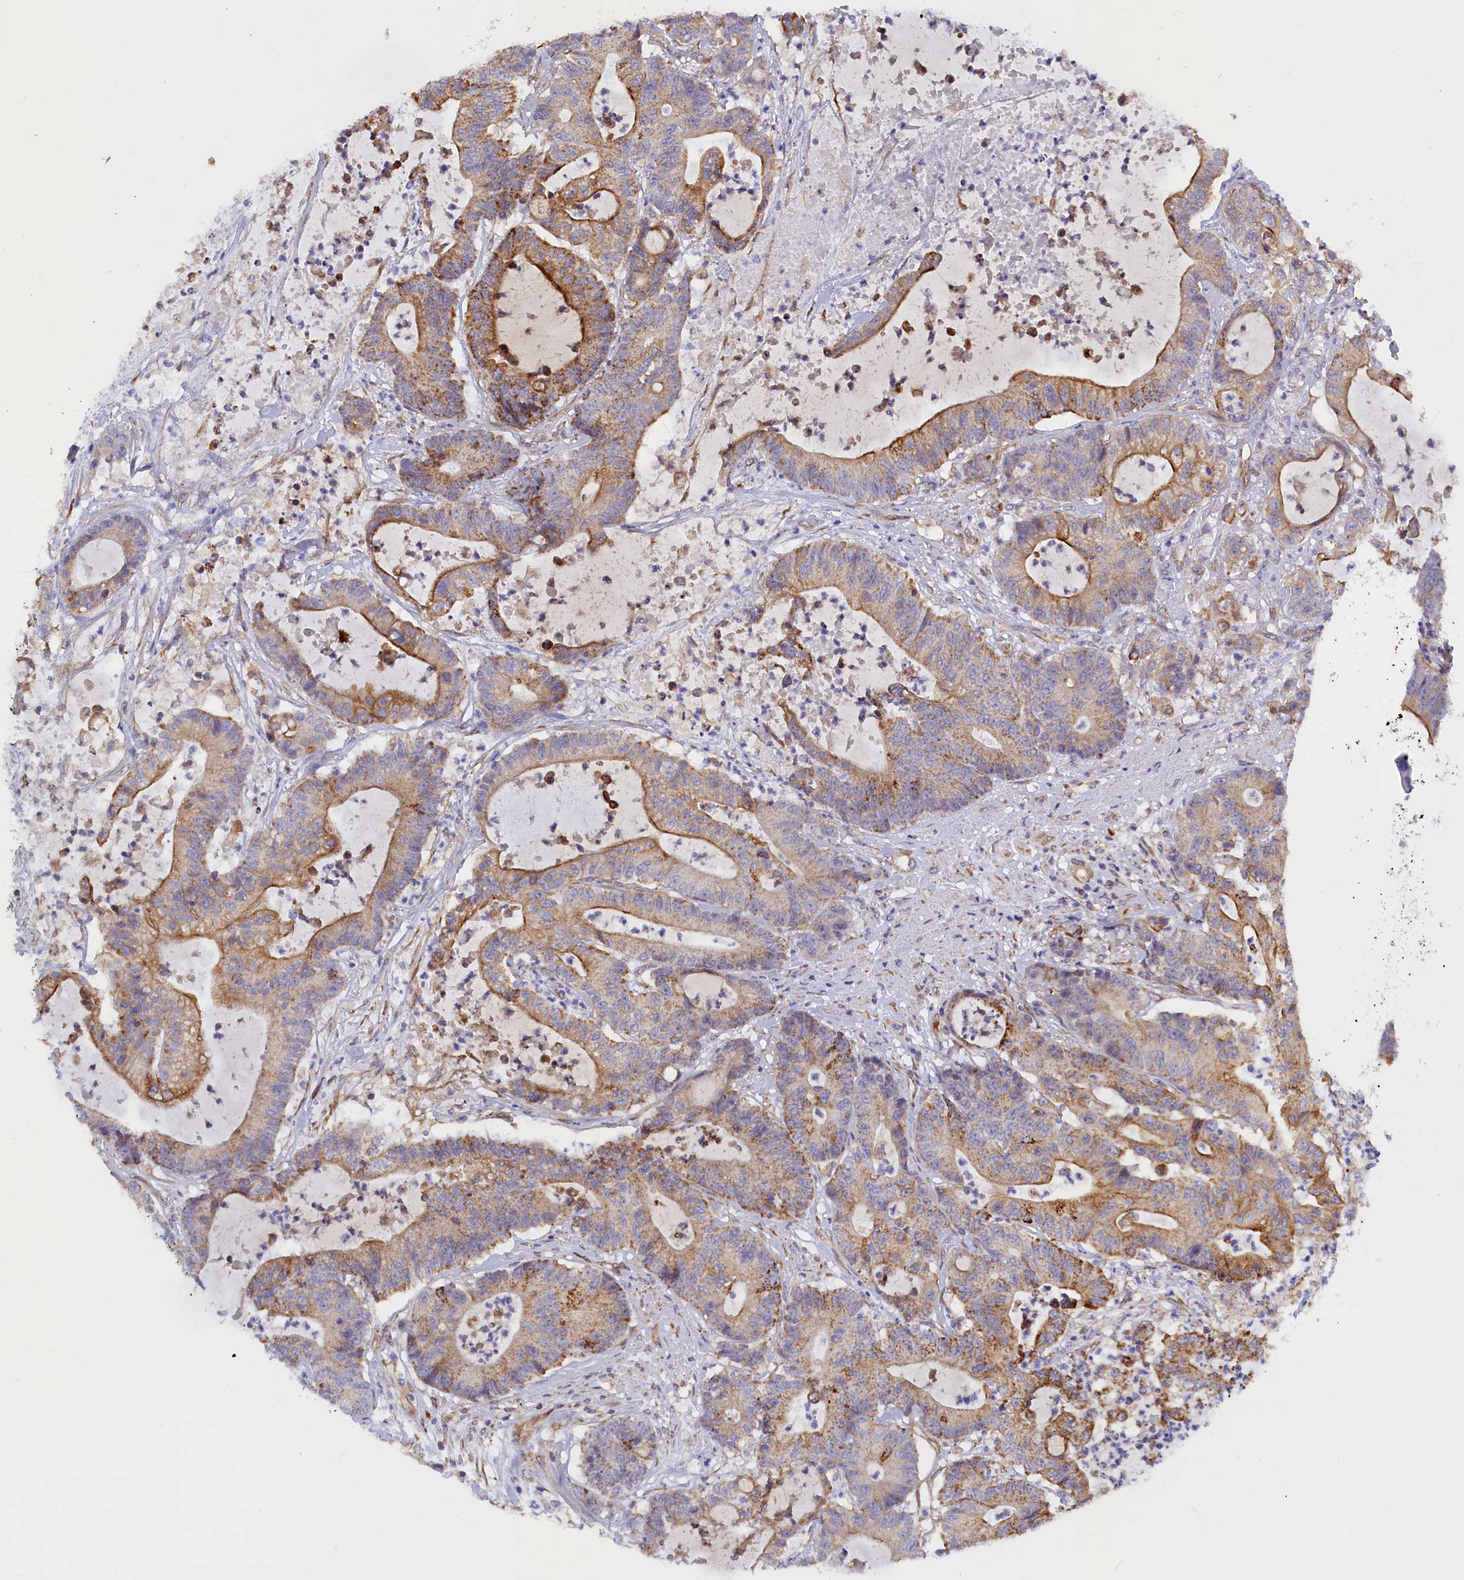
{"staining": {"intensity": "moderate", "quantity": "<25%", "location": "cytoplasmic/membranous"}, "tissue": "colorectal cancer", "cell_type": "Tumor cells", "image_type": "cancer", "snomed": [{"axis": "morphology", "description": "Adenocarcinoma, NOS"}, {"axis": "topography", "description": "Colon"}], "caption": "Tumor cells show low levels of moderate cytoplasmic/membranous staining in about <25% of cells in adenocarcinoma (colorectal).", "gene": "ABCC12", "patient": {"sex": "female", "age": 84}}